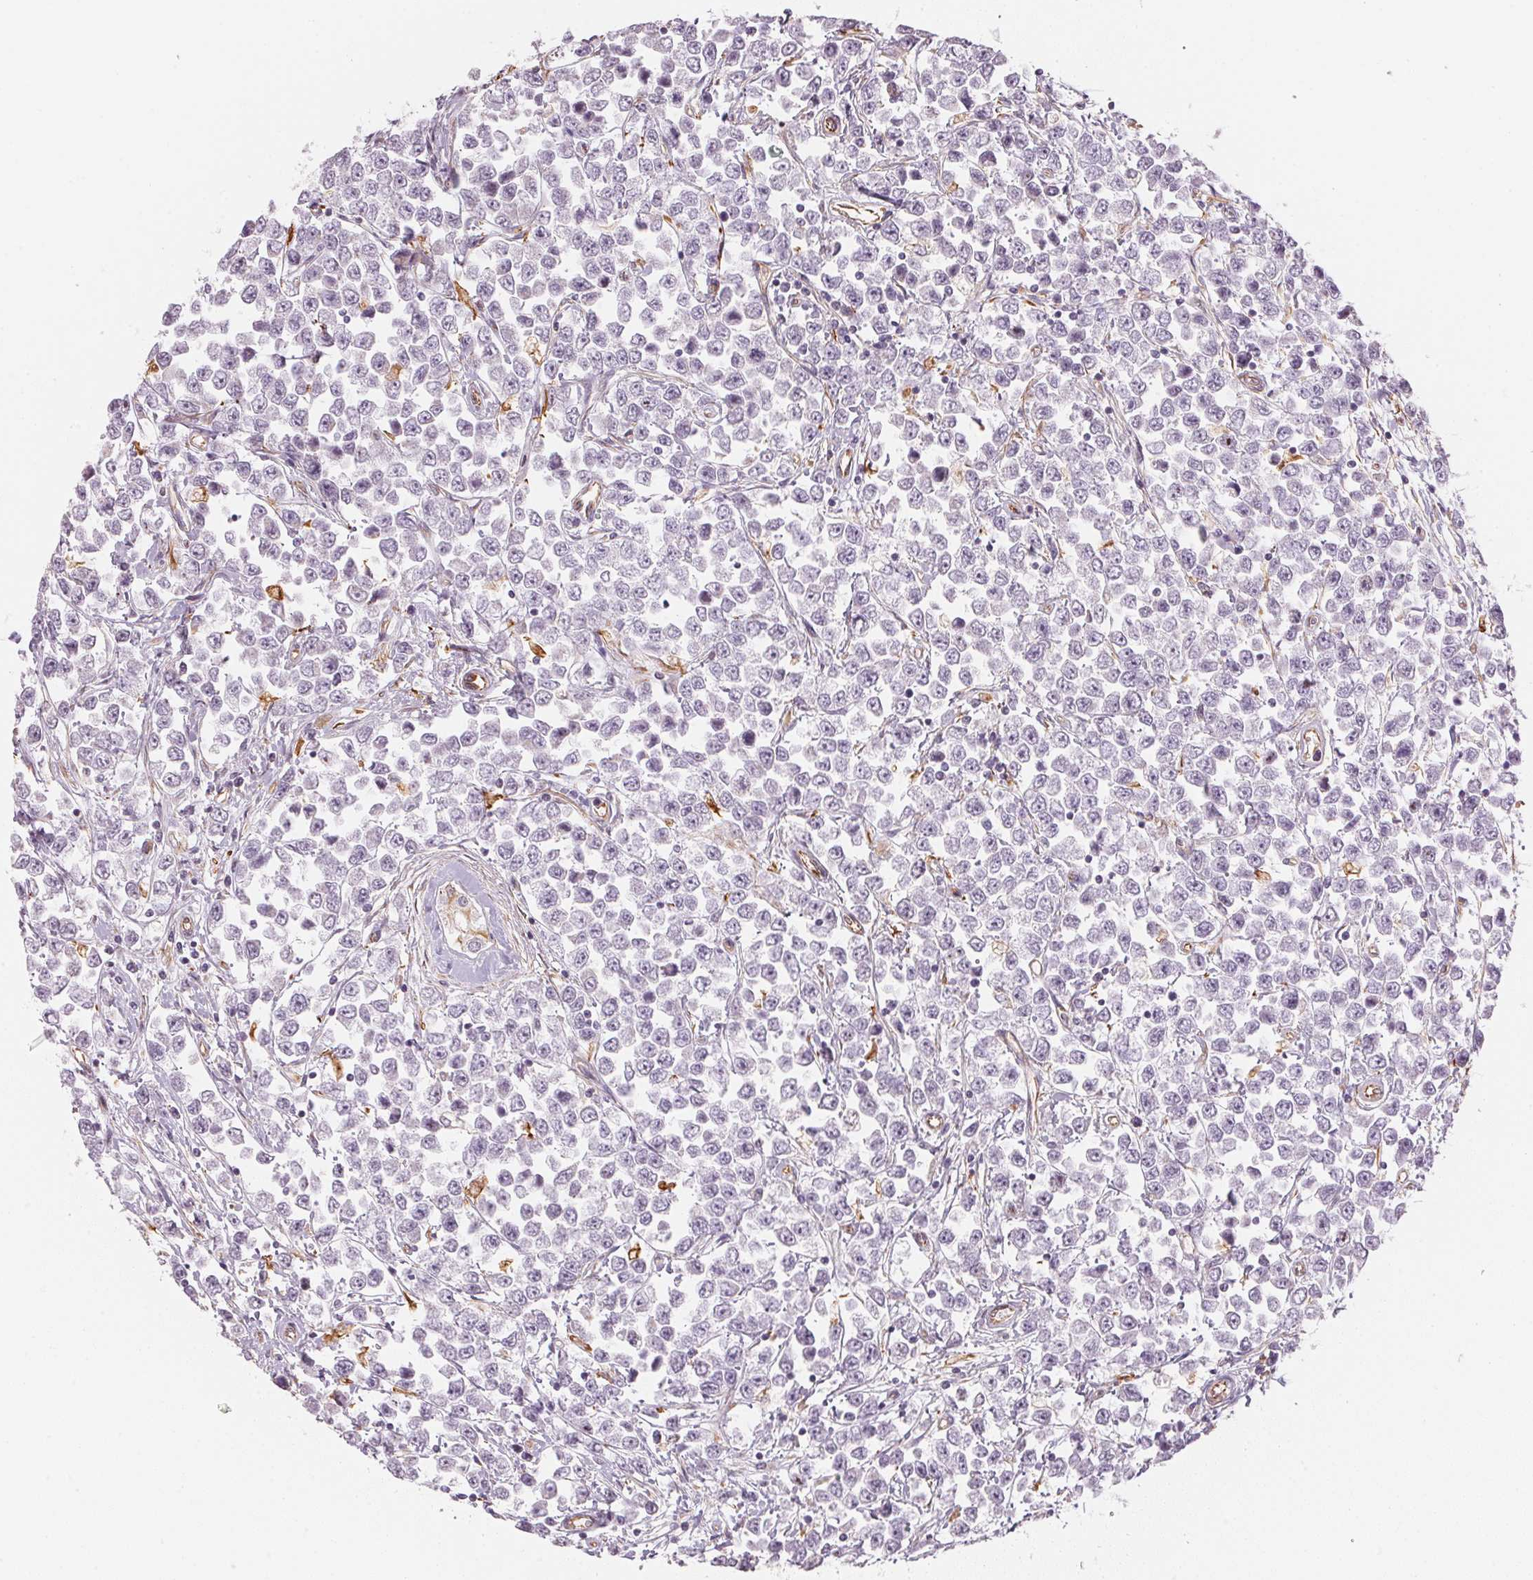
{"staining": {"intensity": "negative", "quantity": "none", "location": "none"}, "tissue": "testis cancer", "cell_type": "Tumor cells", "image_type": "cancer", "snomed": [{"axis": "morphology", "description": "Seminoma, NOS"}, {"axis": "topography", "description": "Testis"}], "caption": "A high-resolution image shows immunohistochemistry staining of testis cancer (seminoma), which displays no significant positivity in tumor cells.", "gene": "FOXR2", "patient": {"sex": "male", "age": 34}}